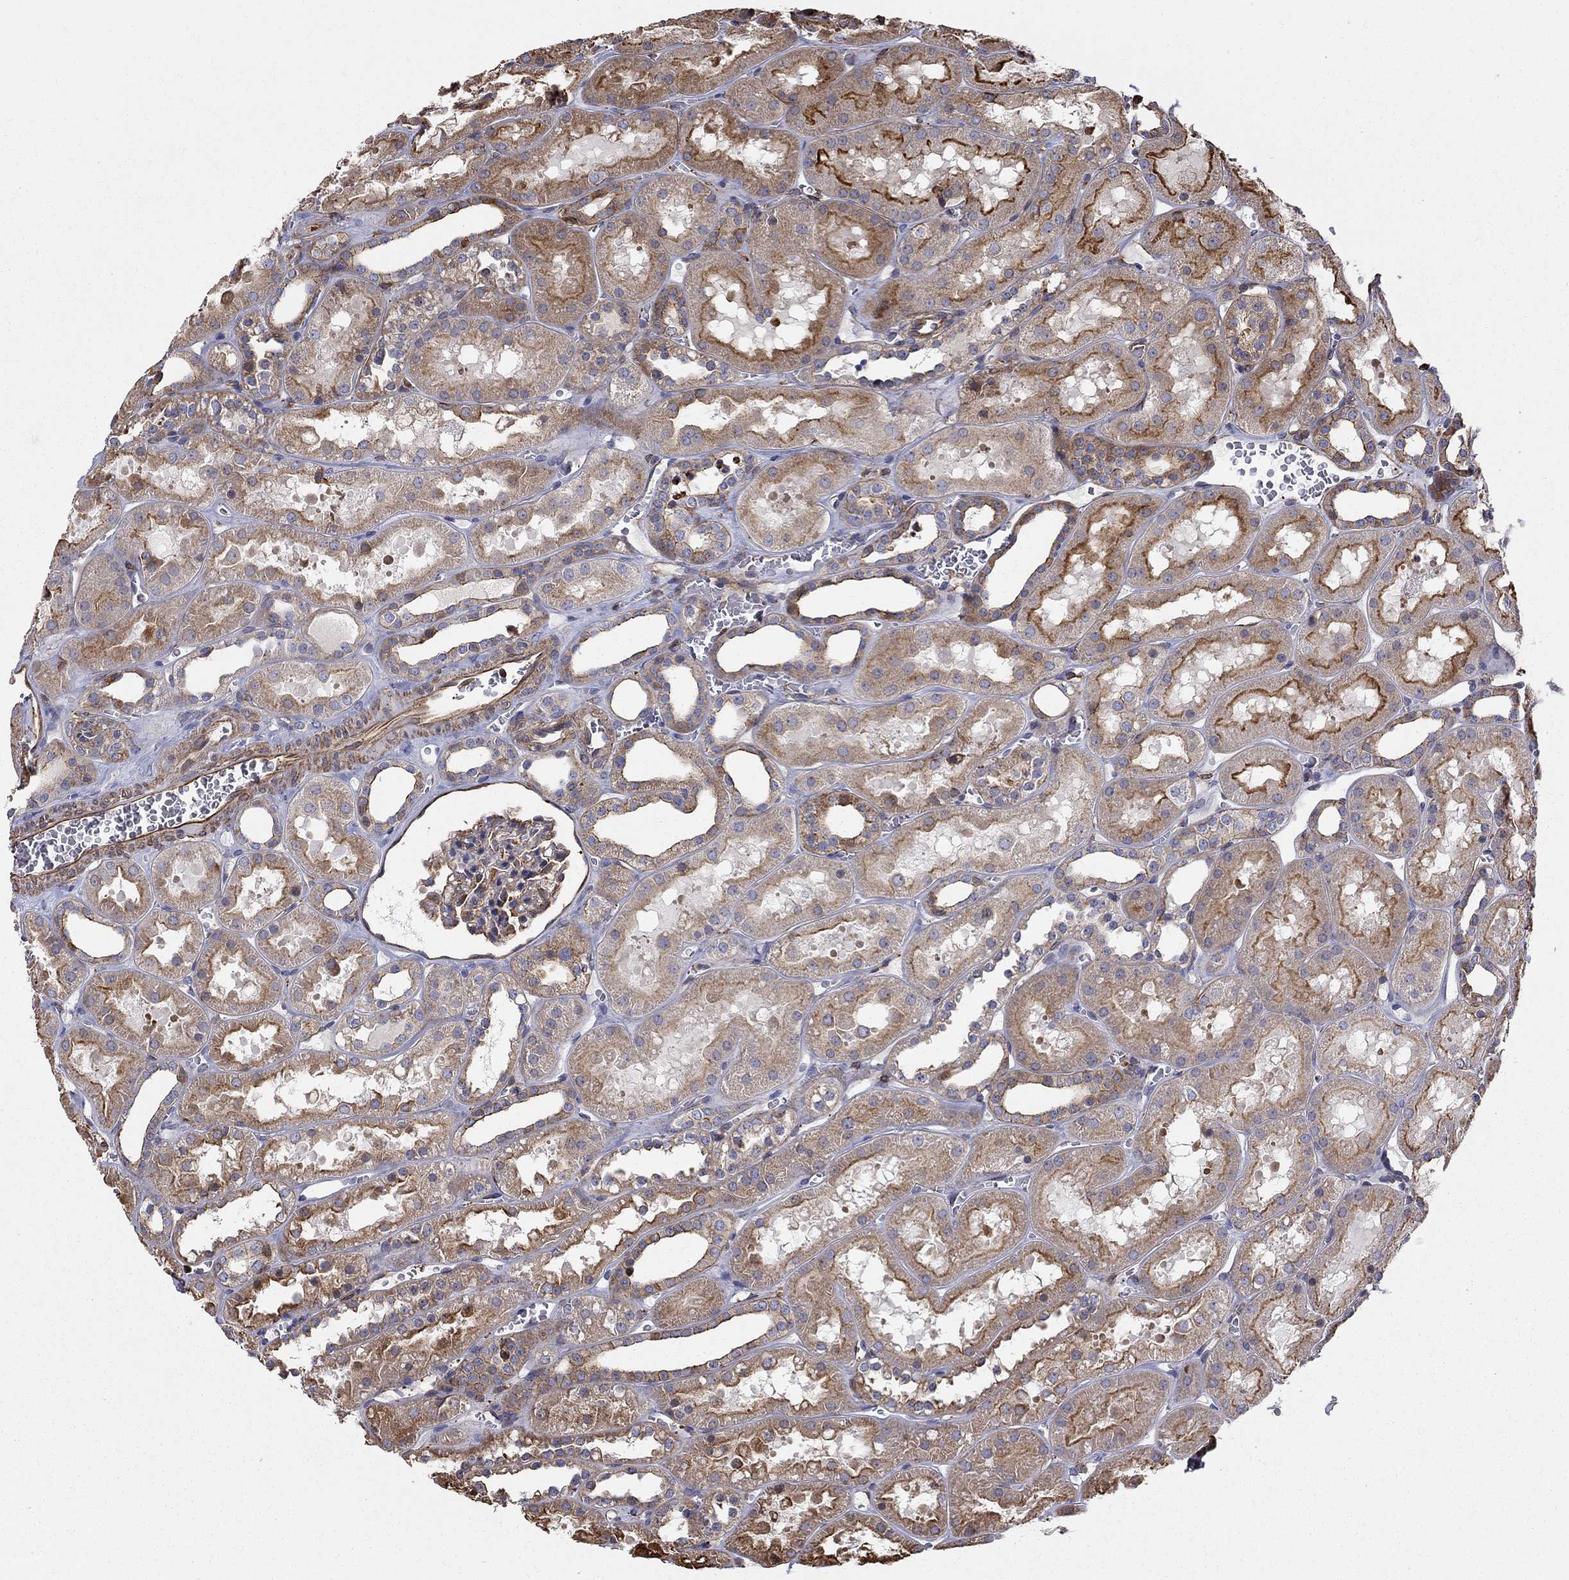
{"staining": {"intensity": "moderate", "quantity": "25%-75%", "location": "cytoplasmic/membranous"}, "tissue": "kidney", "cell_type": "Cells in glomeruli", "image_type": "normal", "snomed": [{"axis": "morphology", "description": "Normal tissue, NOS"}, {"axis": "topography", "description": "Kidney"}], "caption": "An immunohistochemistry (IHC) micrograph of benign tissue is shown. Protein staining in brown shows moderate cytoplasmic/membranous positivity in kidney within cells in glomeruli. The staining was performed using DAB (3,3'-diaminobenzidine), with brown indicating positive protein expression. Nuclei are stained blue with hematoxylin.", "gene": "NPHP1", "patient": {"sex": "female", "age": 41}}